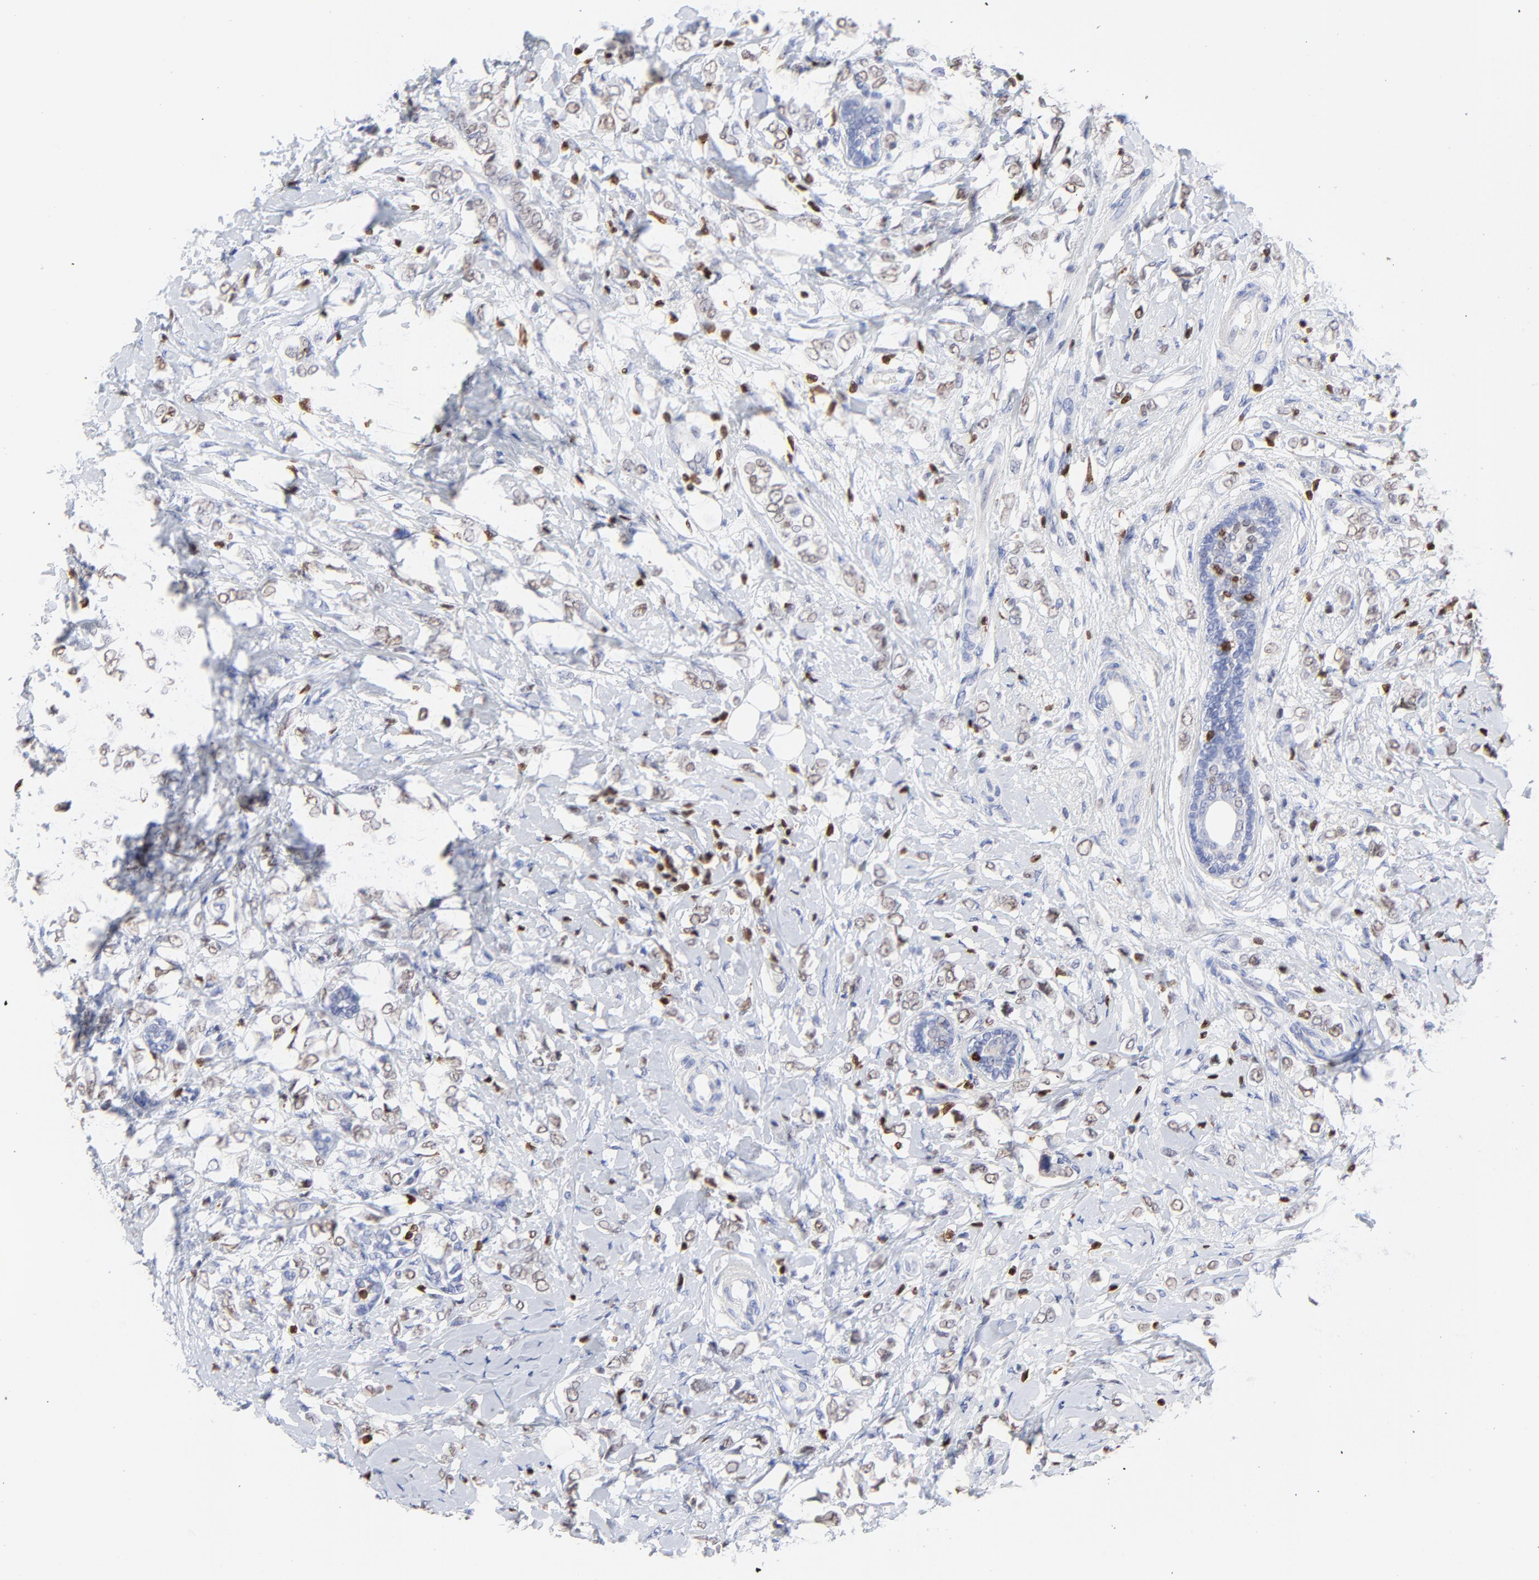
{"staining": {"intensity": "negative", "quantity": "none", "location": "none"}, "tissue": "breast cancer", "cell_type": "Tumor cells", "image_type": "cancer", "snomed": [{"axis": "morphology", "description": "Normal tissue, NOS"}, {"axis": "morphology", "description": "Lobular carcinoma"}, {"axis": "topography", "description": "Breast"}], "caption": "This is a image of IHC staining of breast cancer (lobular carcinoma), which shows no positivity in tumor cells. (Brightfield microscopy of DAB (3,3'-diaminobenzidine) immunohistochemistry (IHC) at high magnification).", "gene": "ZAP70", "patient": {"sex": "female", "age": 47}}